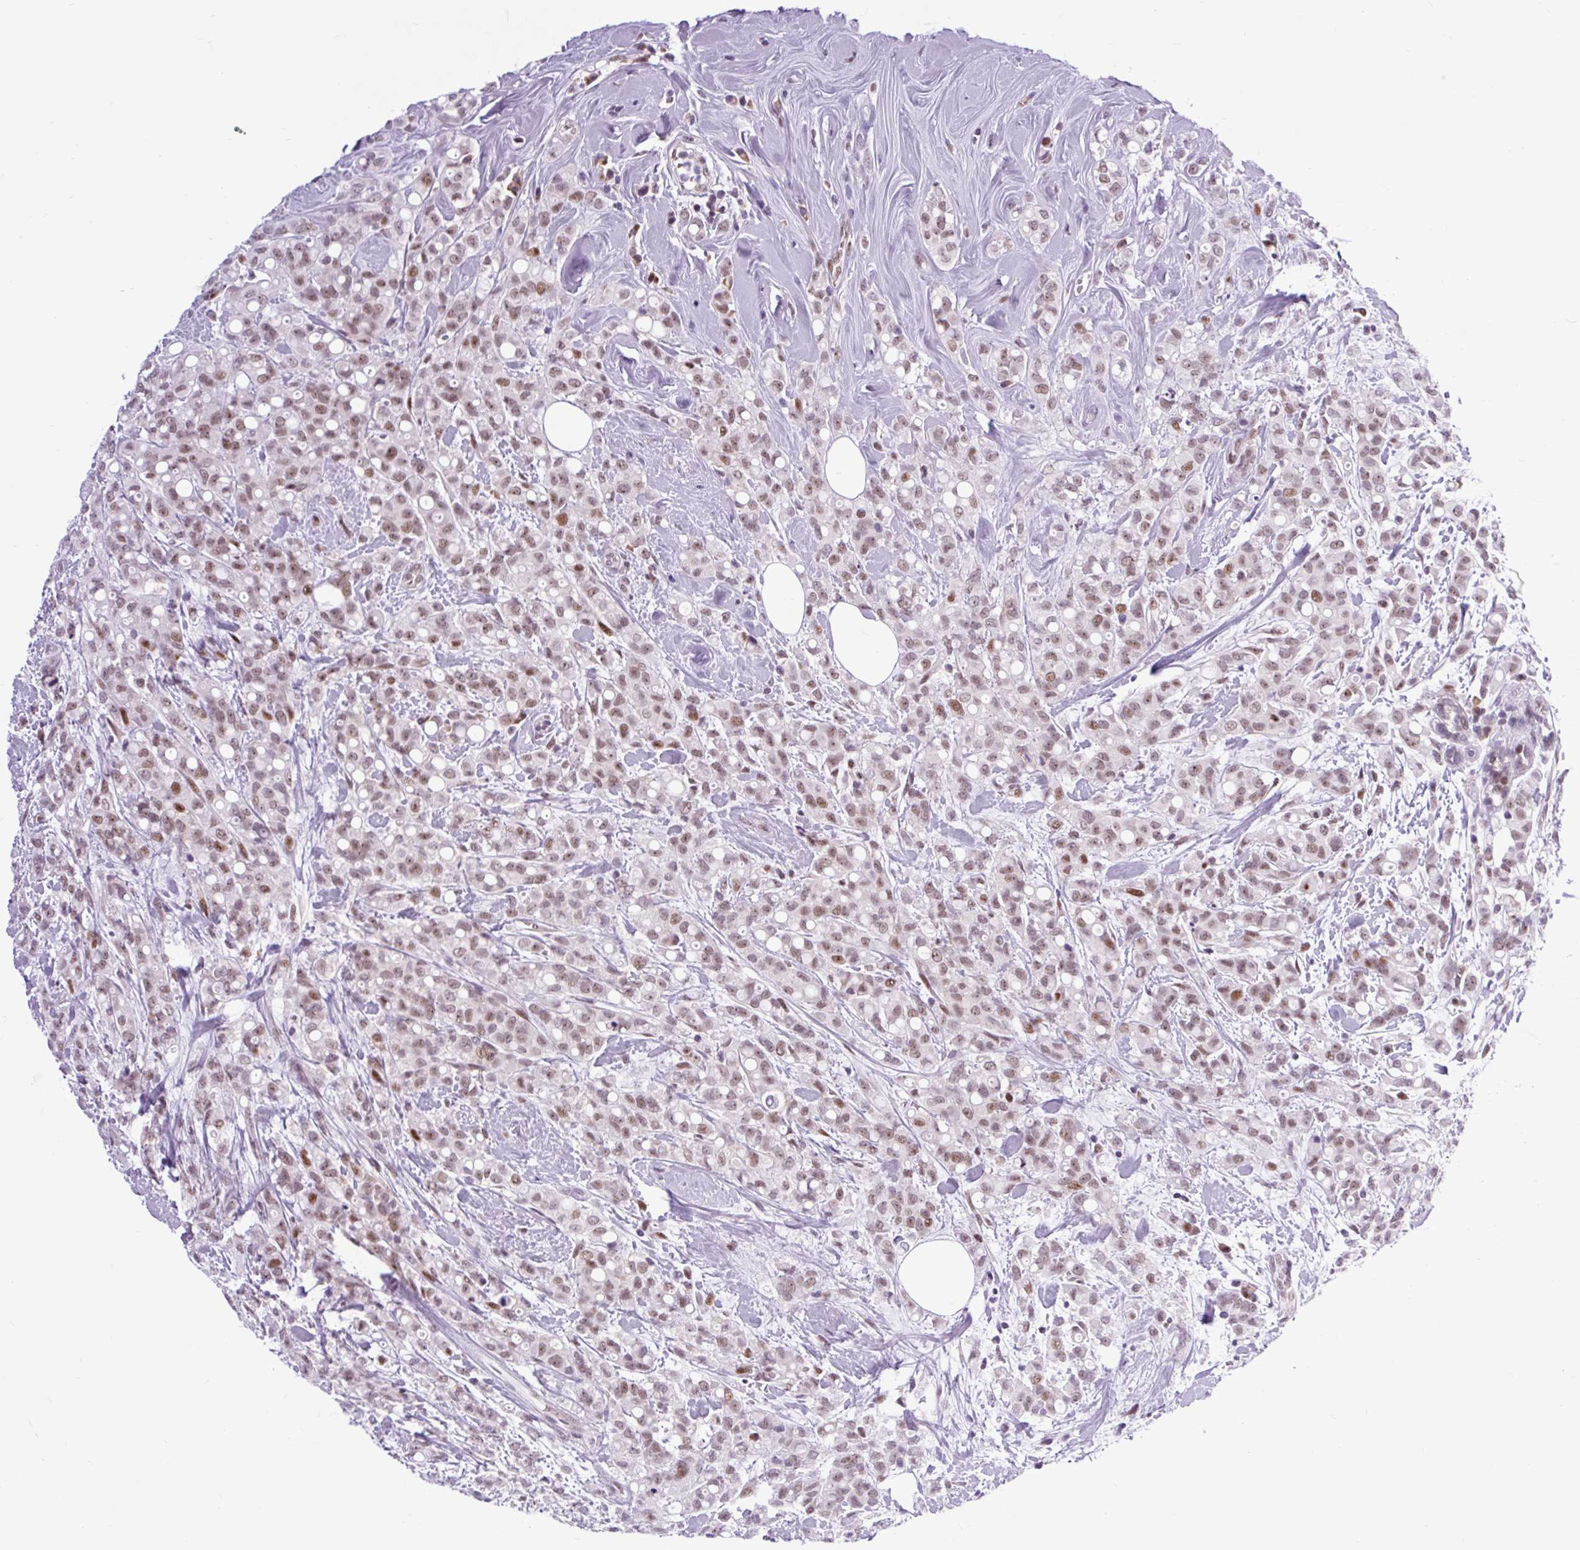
{"staining": {"intensity": "moderate", "quantity": ">75%", "location": "nuclear"}, "tissue": "breast cancer", "cell_type": "Tumor cells", "image_type": "cancer", "snomed": [{"axis": "morphology", "description": "Lobular carcinoma"}, {"axis": "topography", "description": "Breast"}], "caption": "Tumor cells exhibit medium levels of moderate nuclear expression in approximately >75% of cells in breast cancer (lobular carcinoma).", "gene": "CLK2", "patient": {"sex": "female", "age": 68}}